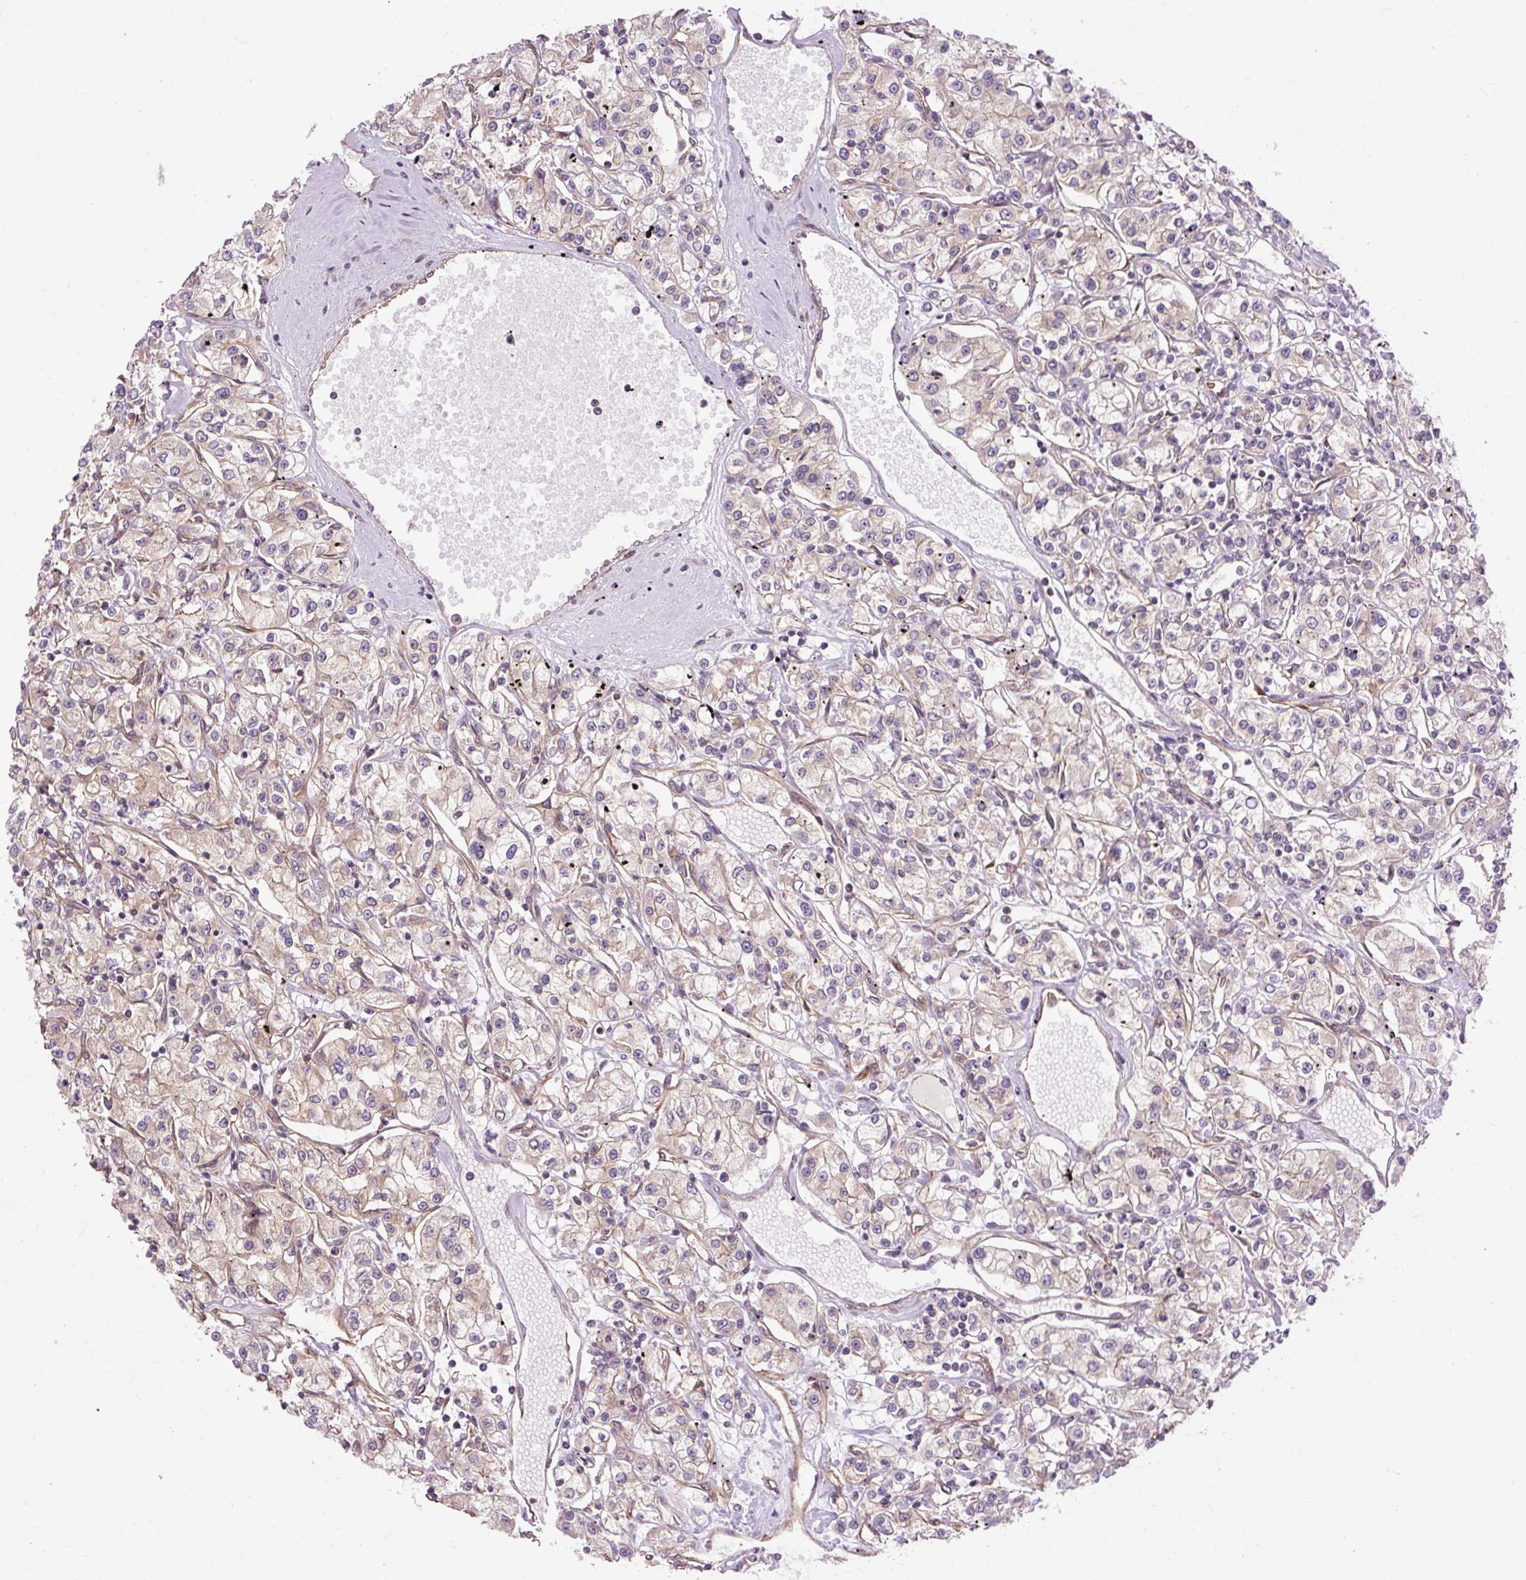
{"staining": {"intensity": "weak", "quantity": "<25%", "location": "cytoplasmic/membranous"}, "tissue": "renal cancer", "cell_type": "Tumor cells", "image_type": "cancer", "snomed": [{"axis": "morphology", "description": "Adenocarcinoma, NOS"}, {"axis": "topography", "description": "Kidney"}], "caption": "An IHC histopathology image of renal cancer is shown. There is no staining in tumor cells of renal cancer.", "gene": "CCDC93", "patient": {"sex": "female", "age": 59}}